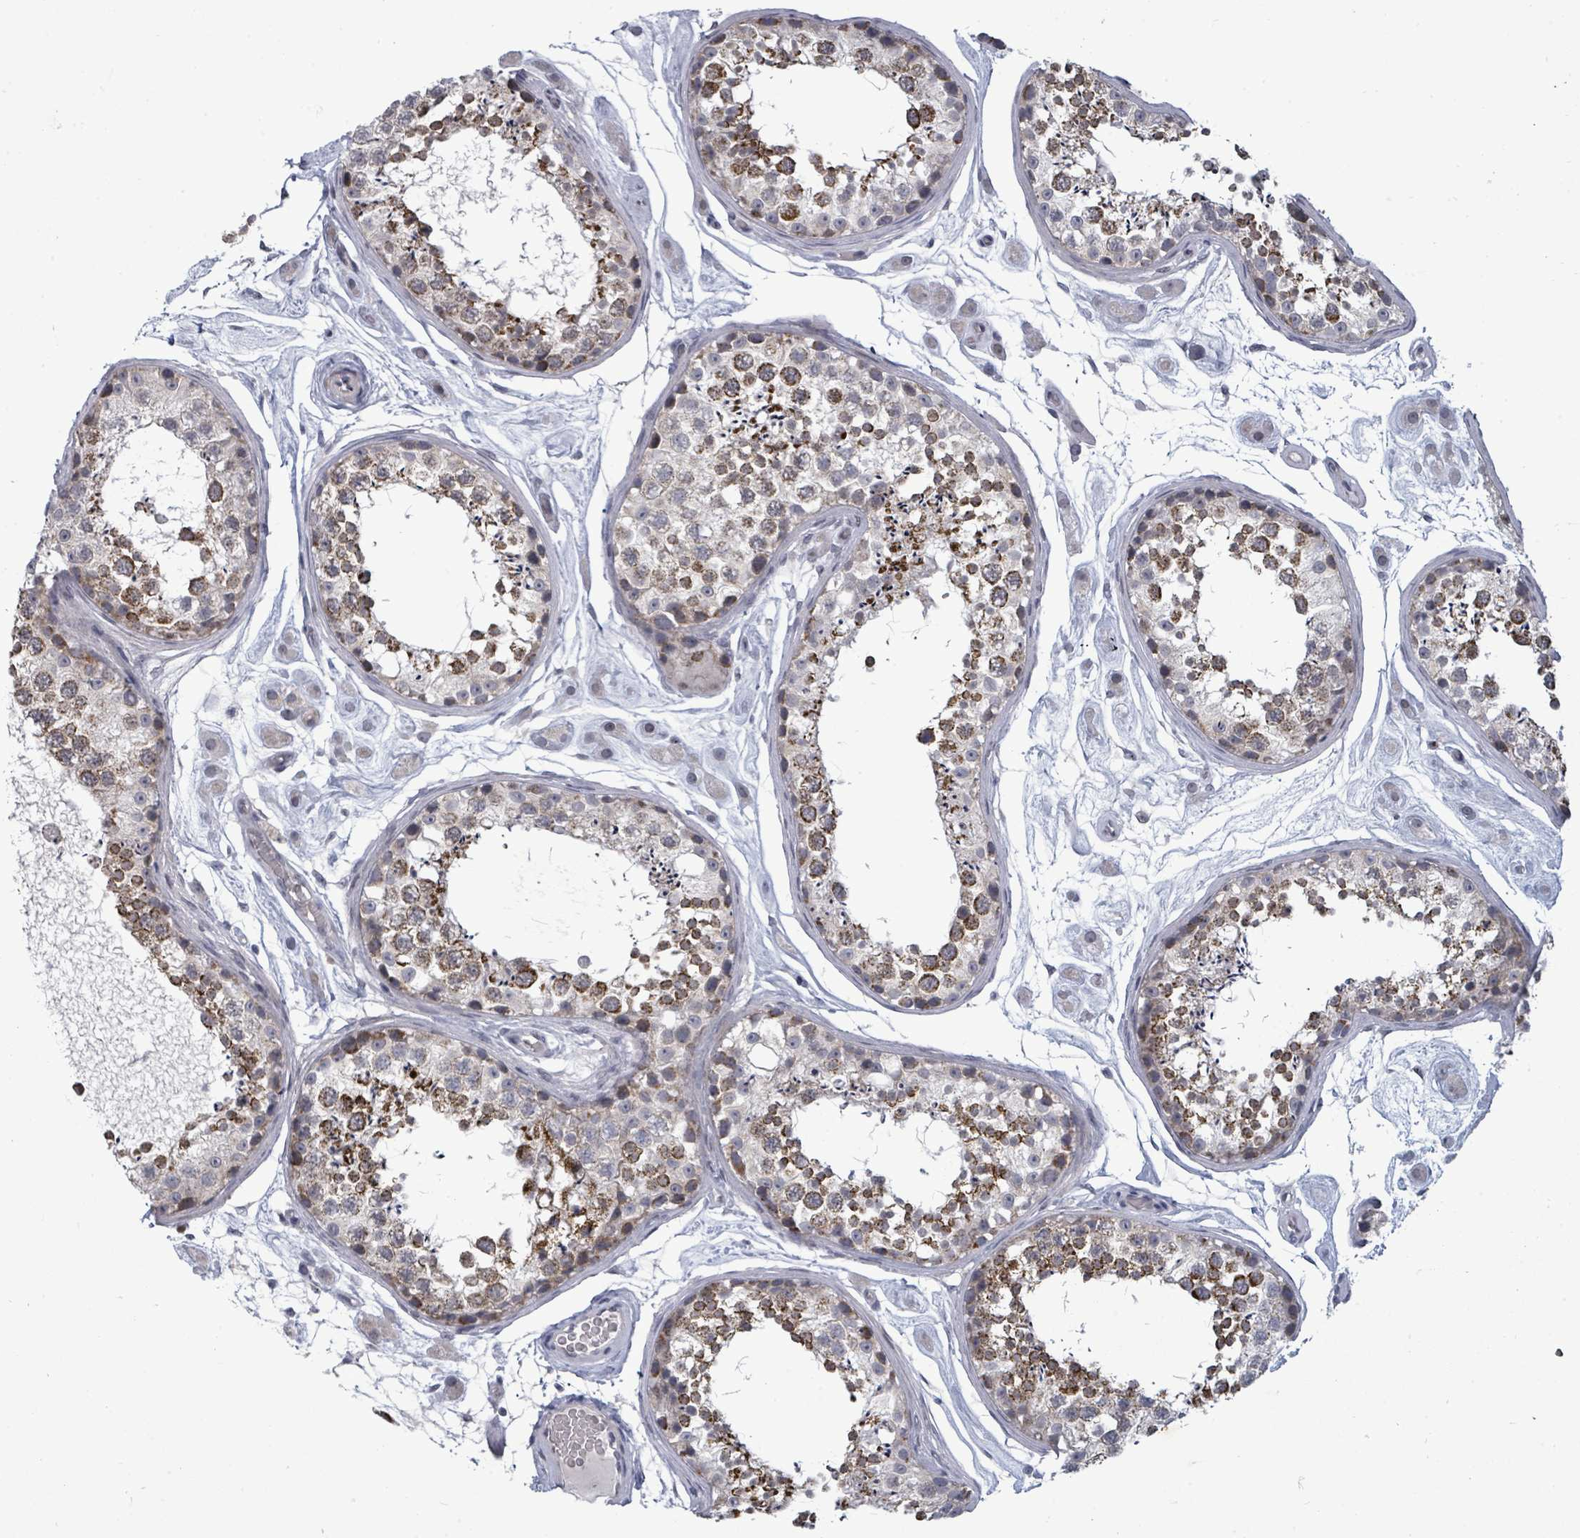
{"staining": {"intensity": "strong", "quantity": "25%-75%", "location": "cytoplasmic/membranous"}, "tissue": "testis", "cell_type": "Cells in seminiferous ducts", "image_type": "normal", "snomed": [{"axis": "morphology", "description": "Normal tissue, NOS"}, {"axis": "topography", "description": "Testis"}], "caption": "Testis stained for a protein (brown) demonstrates strong cytoplasmic/membranous positive positivity in about 25%-75% of cells in seminiferous ducts.", "gene": "PTPN20", "patient": {"sex": "male", "age": 25}}